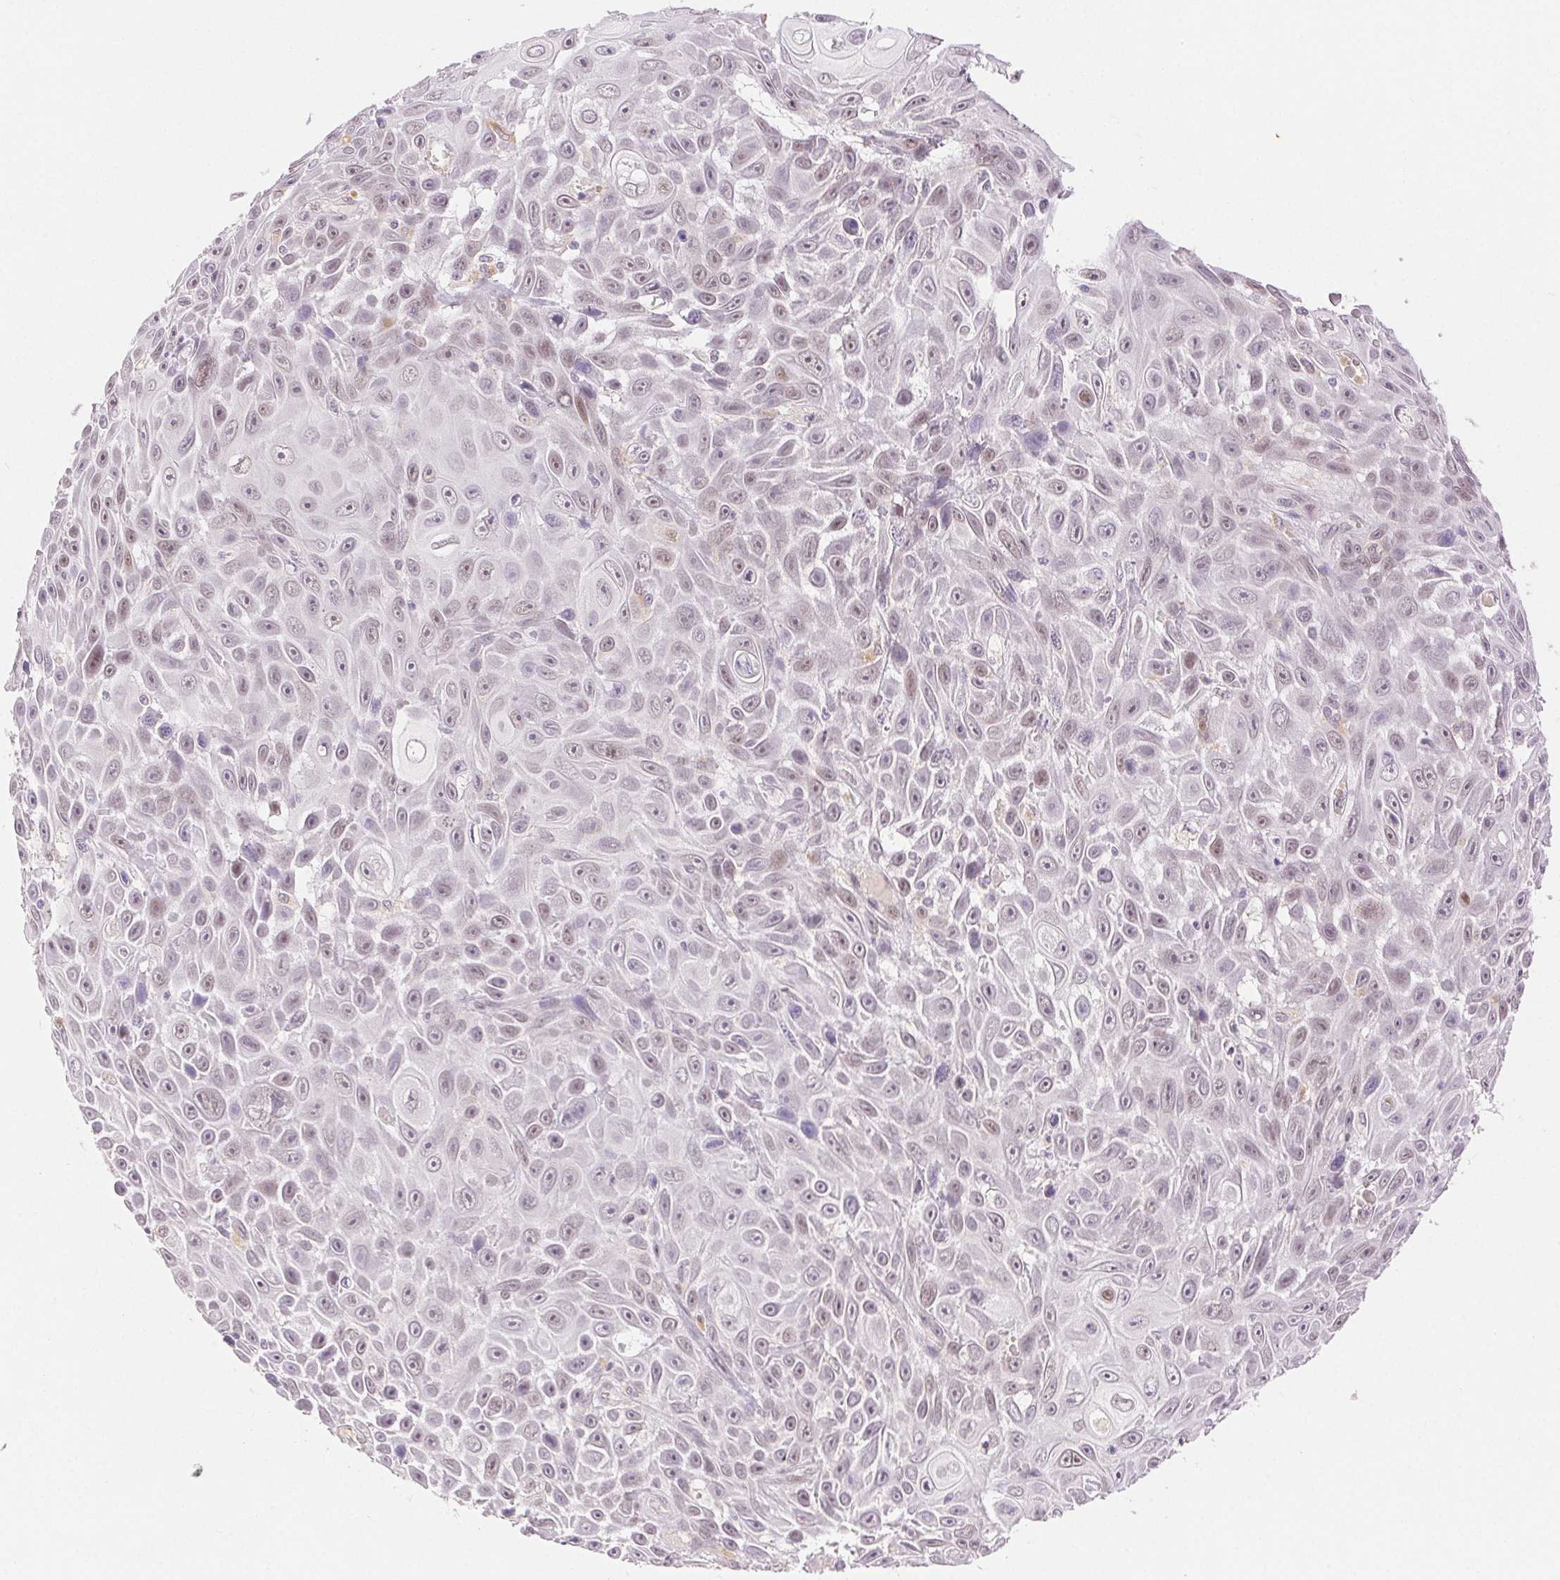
{"staining": {"intensity": "moderate", "quantity": "<25%", "location": "nuclear"}, "tissue": "skin cancer", "cell_type": "Tumor cells", "image_type": "cancer", "snomed": [{"axis": "morphology", "description": "Squamous cell carcinoma, NOS"}, {"axis": "topography", "description": "Skin"}], "caption": "A photomicrograph showing moderate nuclear expression in approximately <25% of tumor cells in skin squamous cell carcinoma, as visualized by brown immunohistochemical staining.", "gene": "H2AZ2", "patient": {"sex": "male", "age": 82}}